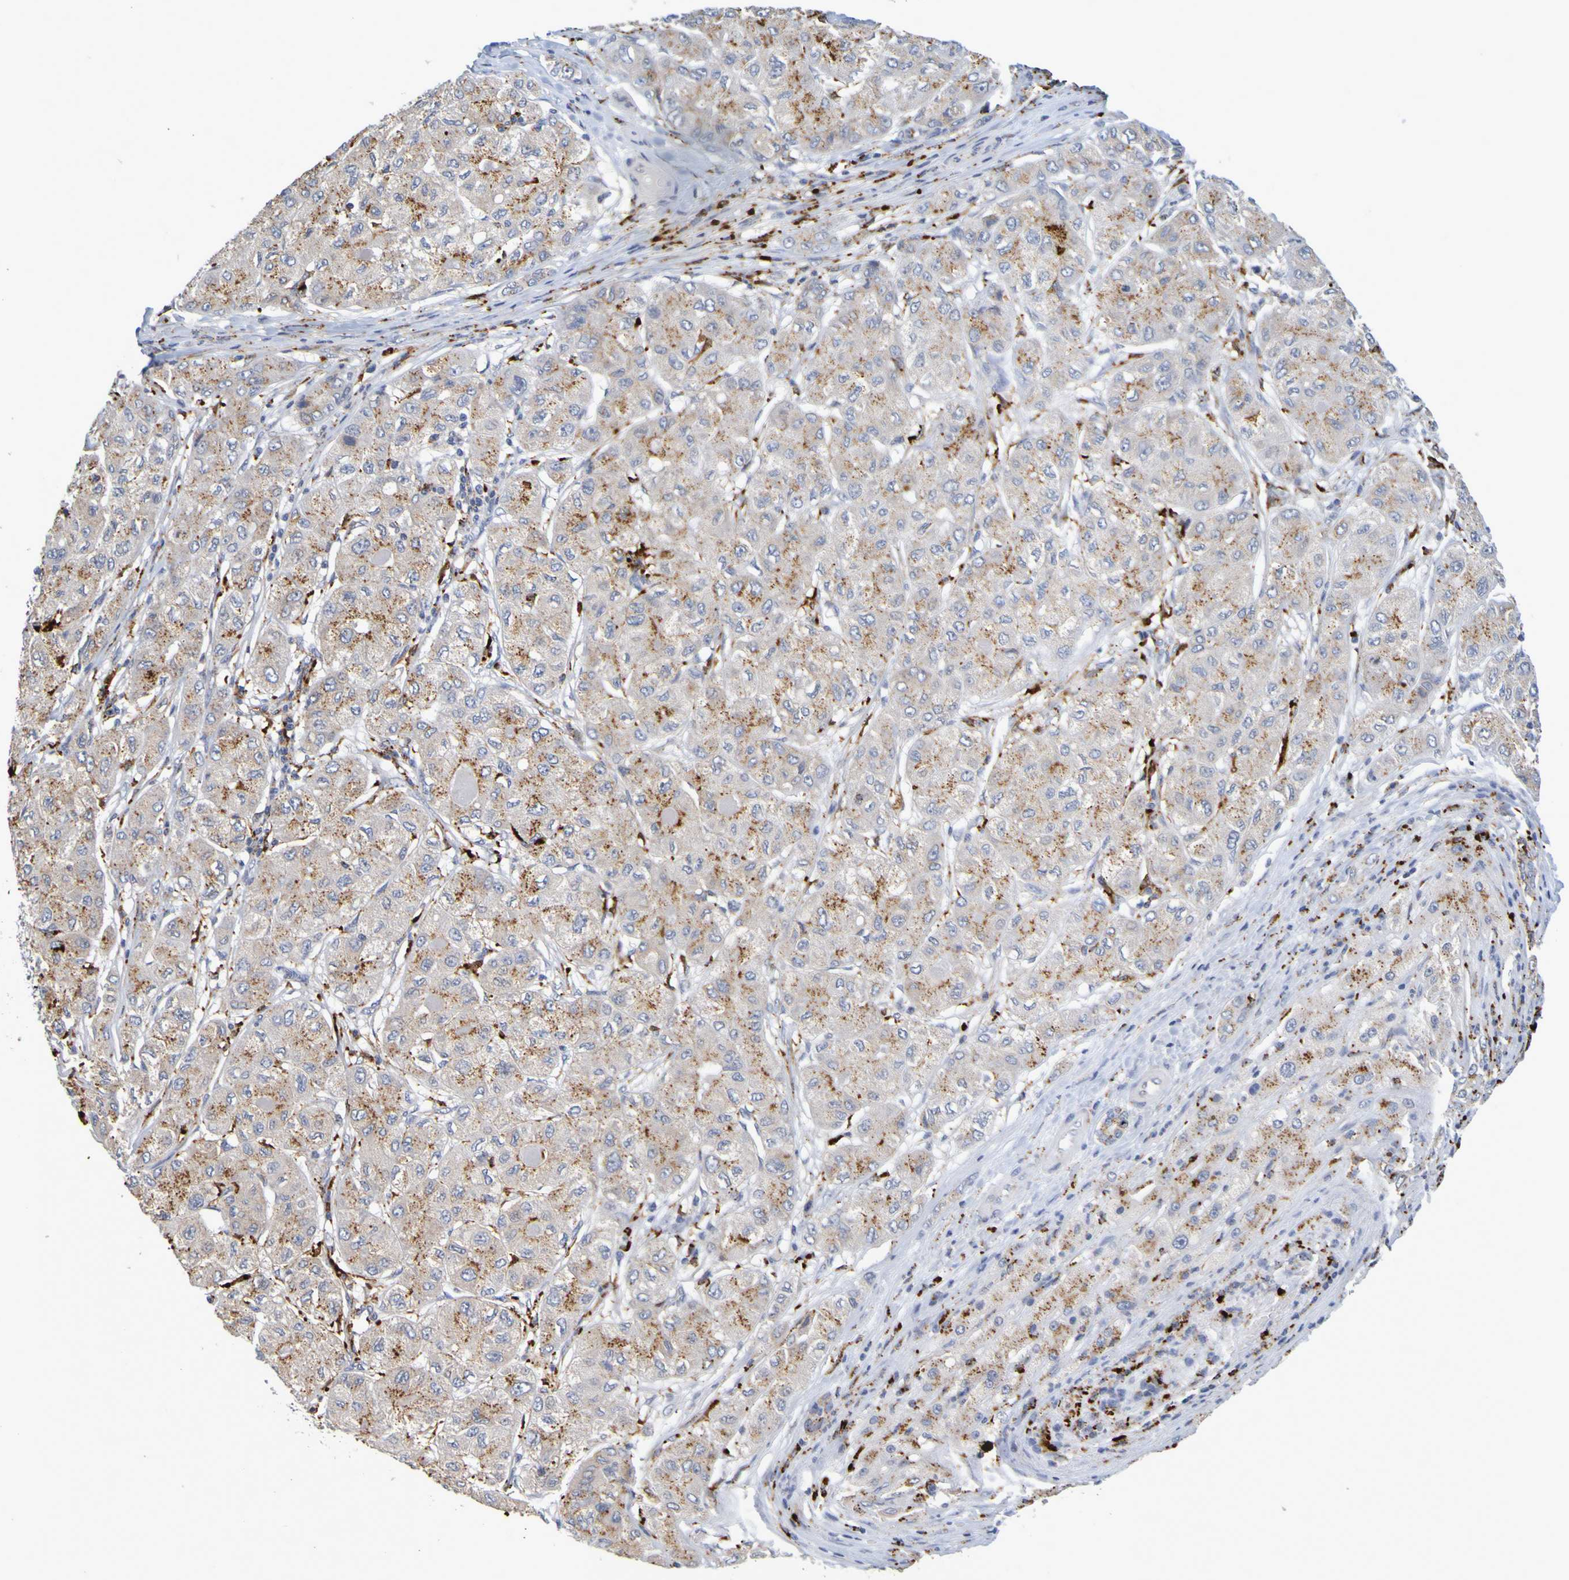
{"staining": {"intensity": "moderate", "quantity": ">75%", "location": "cytoplasmic/membranous"}, "tissue": "liver cancer", "cell_type": "Tumor cells", "image_type": "cancer", "snomed": [{"axis": "morphology", "description": "Carcinoma, Hepatocellular, NOS"}, {"axis": "topography", "description": "Liver"}], "caption": "Approximately >75% of tumor cells in human liver hepatocellular carcinoma display moderate cytoplasmic/membranous protein positivity as visualized by brown immunohistochemical staining.", "gene": "TPH1", "patient": {"sex": "male", "age": 80}}